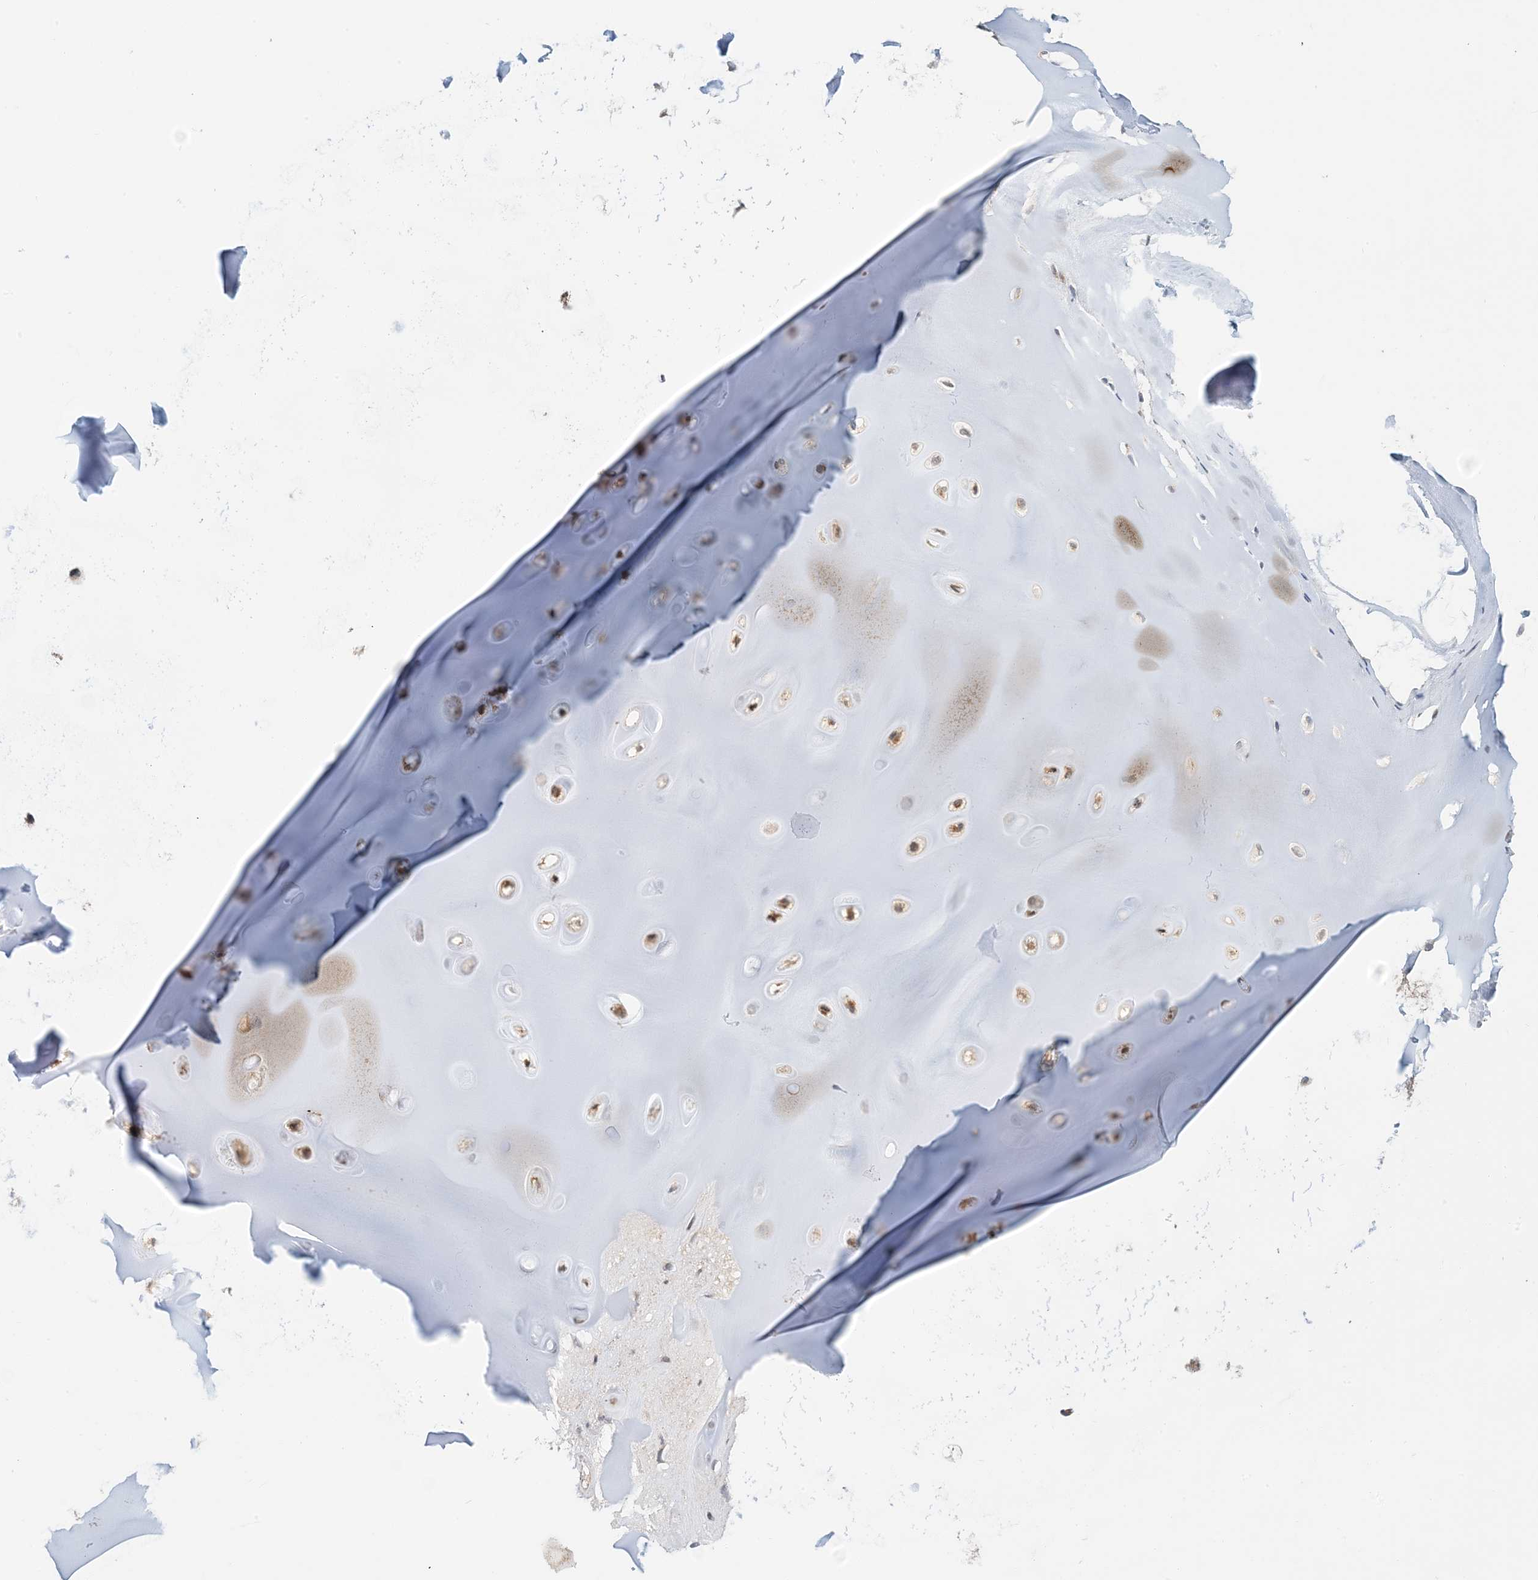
{"staining": {"intensity": "negative", "quantity": "none", "location": "none"}, "tissue": "adipose tissue", "cell_type": "Adipocytes", "image_type": "normal", "snomed": [{"axis": "morphology", "description": "Normal tissue, NOS"}, {"axis": "morphology", "description": "Basal cell carcinoma"}, {"axis": "topography", "description": "Cartilage tissue"}, {"axis": "topography", "description": "Nasopharynx"}, {"axis": "topography", "description": "Oral tissue"}], "caption": "An IHC histopathology image of unremarkable adipose tissue is shown. There is no staining in adipocytes of adipose tissue. Brightfield microscopy of immunohistochemistry (IHC) stained with DAB (3,3'-diaminobenzidine) (brown) and hematoxylin (blue), captured at high magnification.", "gene": "ATP13A2", "patient": {"sex": "female", "age": 77}}